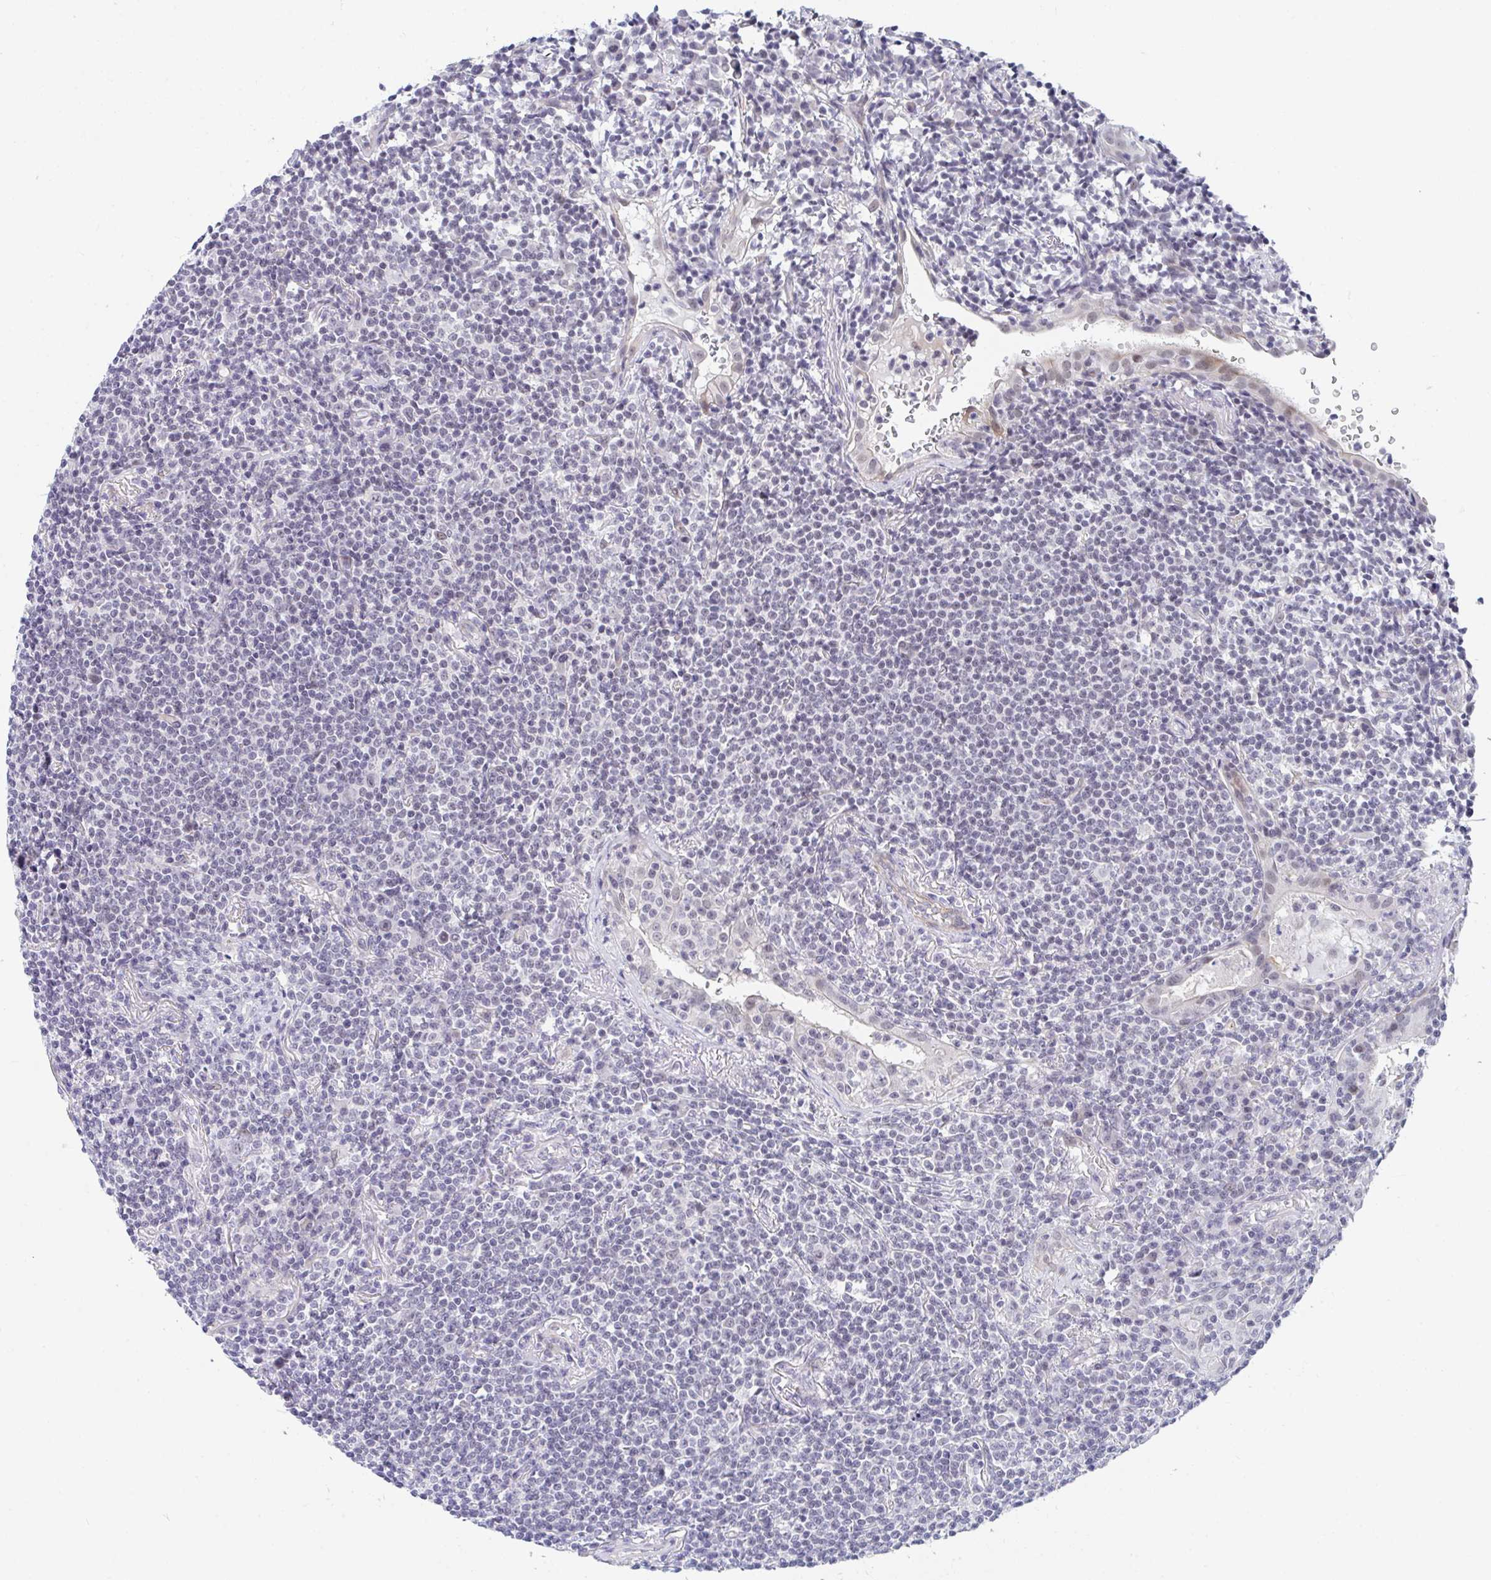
{"staining": {"intensity": "negative", "quantity": "none", "location": "none"}, "tissue": "lymphoma", "cell_type": "Tumor cells", "image_type": "cancer", "snomed": [{"axis": "morphology", "description": "Malignant lymphoma, non-Hodgkin's type, Low grade"}, {"axis": "topography", "description": "Lung"}], "caption": "A high-resolution photomicrograph shows immunohistochemistry (IHC) staining of malignant lymphoma, non-Hodgkin's type (low-grade), which exhibits no significant staining in tumor cells. (DAB (3,3'-diaminobenzidine) IHC with hematoxylin counter stain).", "gene": "DAOA", "patient": {"sex": "female", "age": 71}}